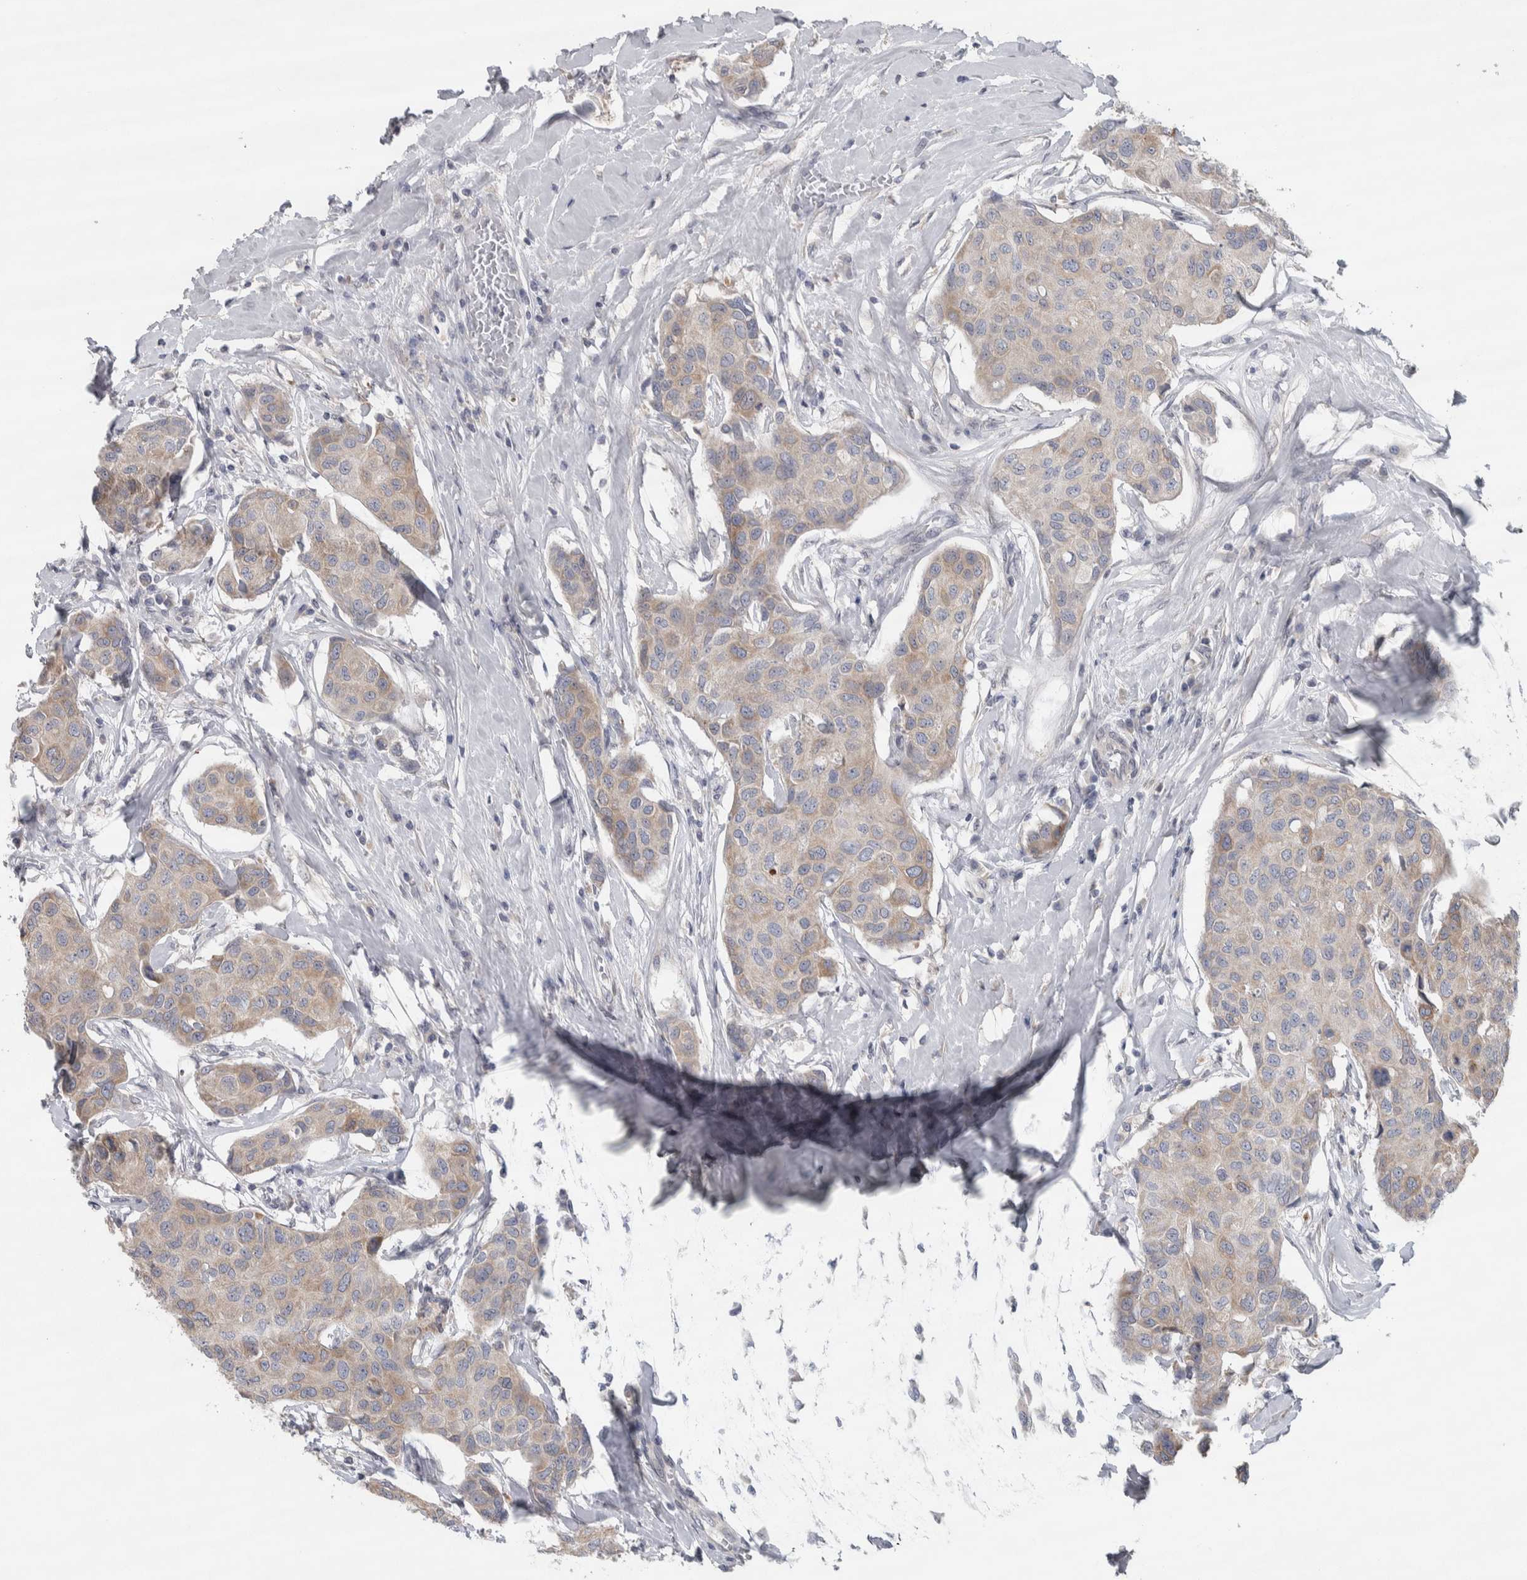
{"staining": {"intensity": "weak", "quantity": "25%-75%", "location": "cytoplasmic/membranous"}, "tissue": "breast cancer", "cell_type": "Tumor cells", "image_type": "cancer", "snomed": [{"axis": "morphology", "description": "Duct carcinoma"}, {"axis": "topography", "description": "Breast"}], "caption": "Immunohistochemistry (IHC) of human invasive ductal carcinoma (breast) shows low levels of weak cytoplasmic/membranous expression in about 25%-75% of tumor cells. The staining is performed using DAB (3,3'-diaminobenzidine) brown chromogen to label protein expression. The nuclei are counter-stained blue using hematoxylin.", "gene": "SIGMAR1", "patient": {"sex": "female", "age": 80}}